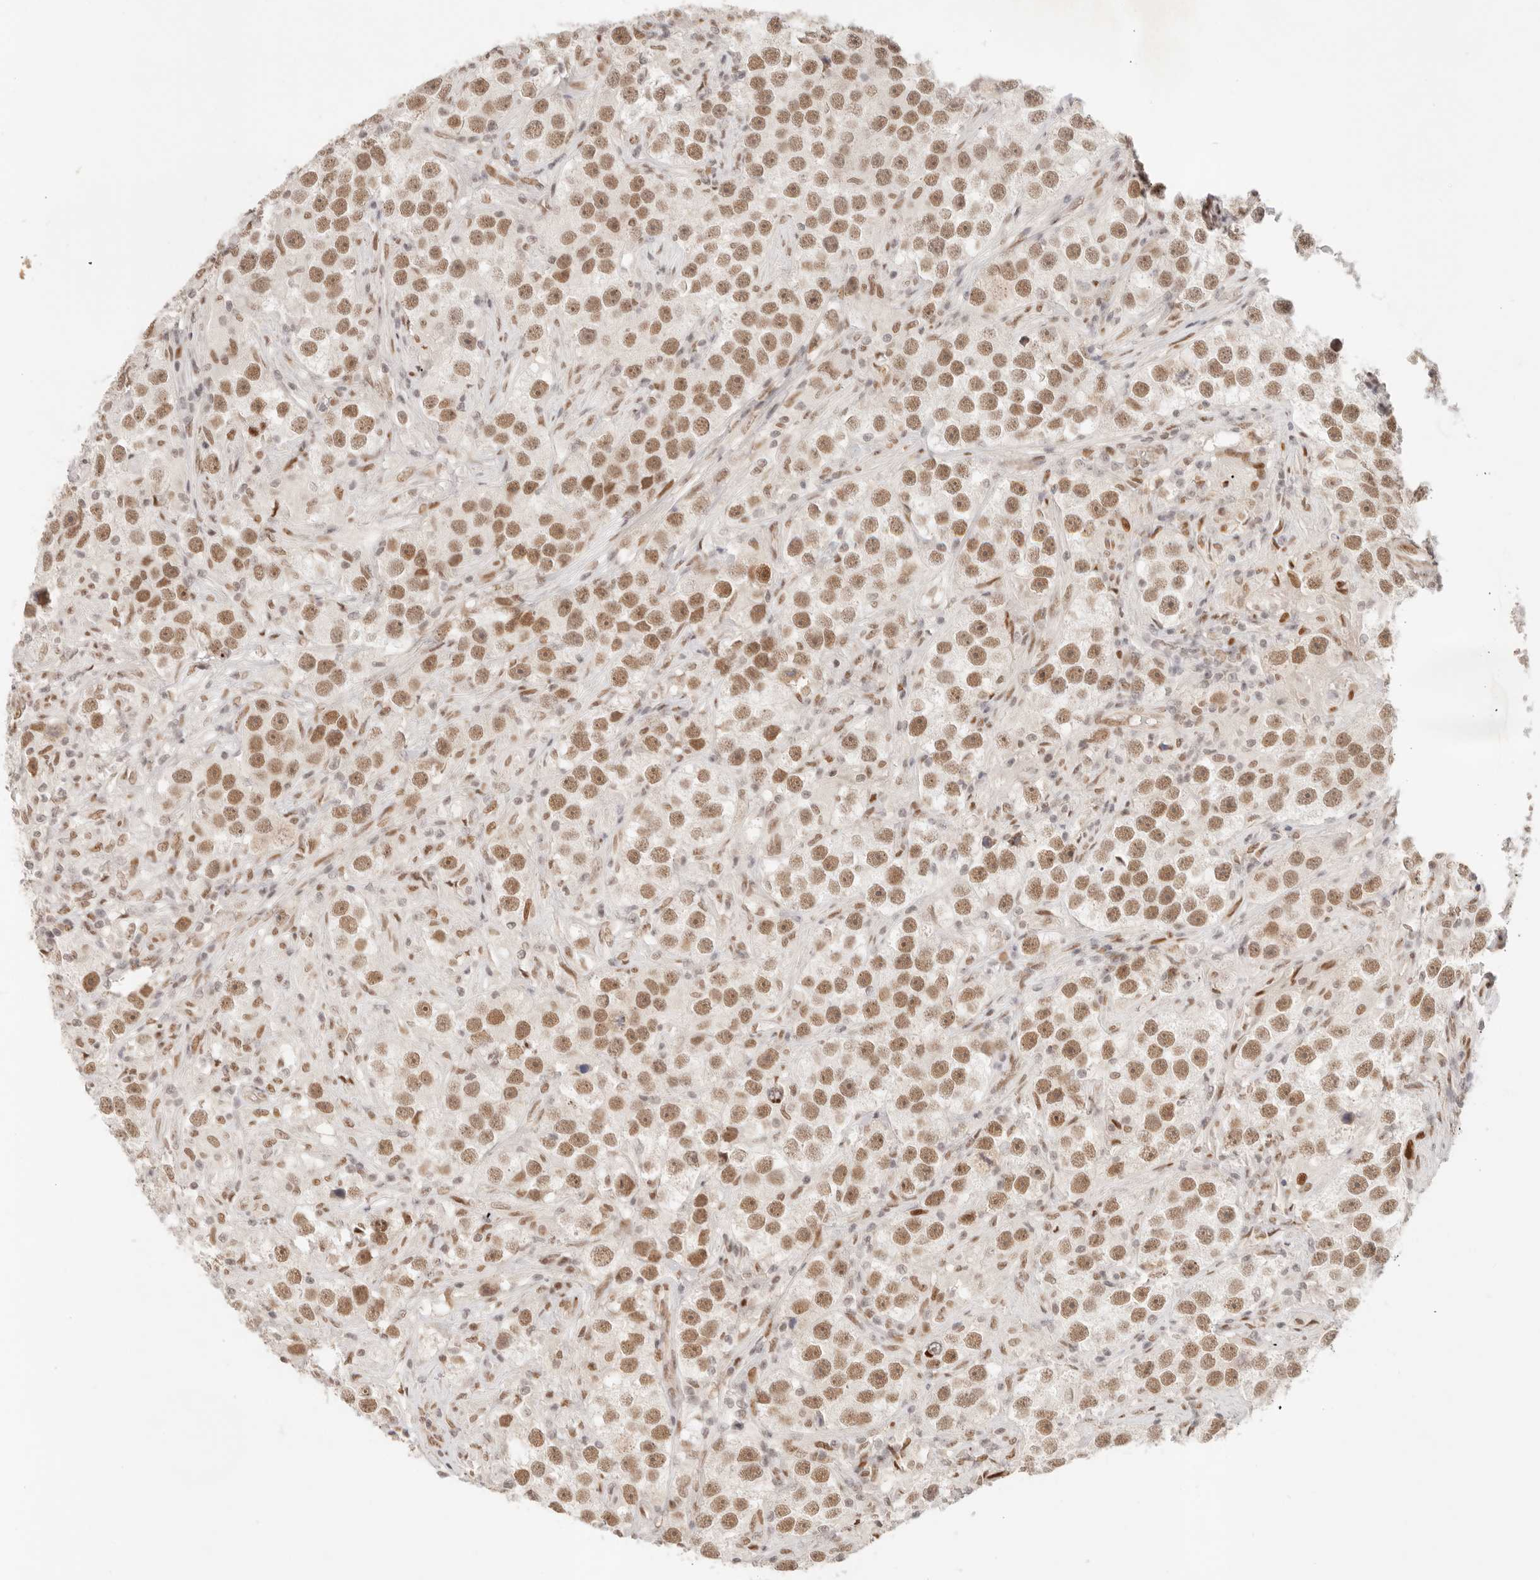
{"staining": {"intensity": "moderate", "quantity": ">75%", "location": "nuclear"}, "tissue": "testis cancer", "cell_type": "Tumor cells", "image_type": "cancer", "snomed": [{"axis": "morphology", "description": "Seminoma, NOS"}, {"axis": "topography", "description": "Testis"}], "caption": "Tumor cells reveal moderate nuclear staining in about >75% of cells in testis cancer.", "gene": "HOXC5", "patient": {"sex": "male", "age": 49}}